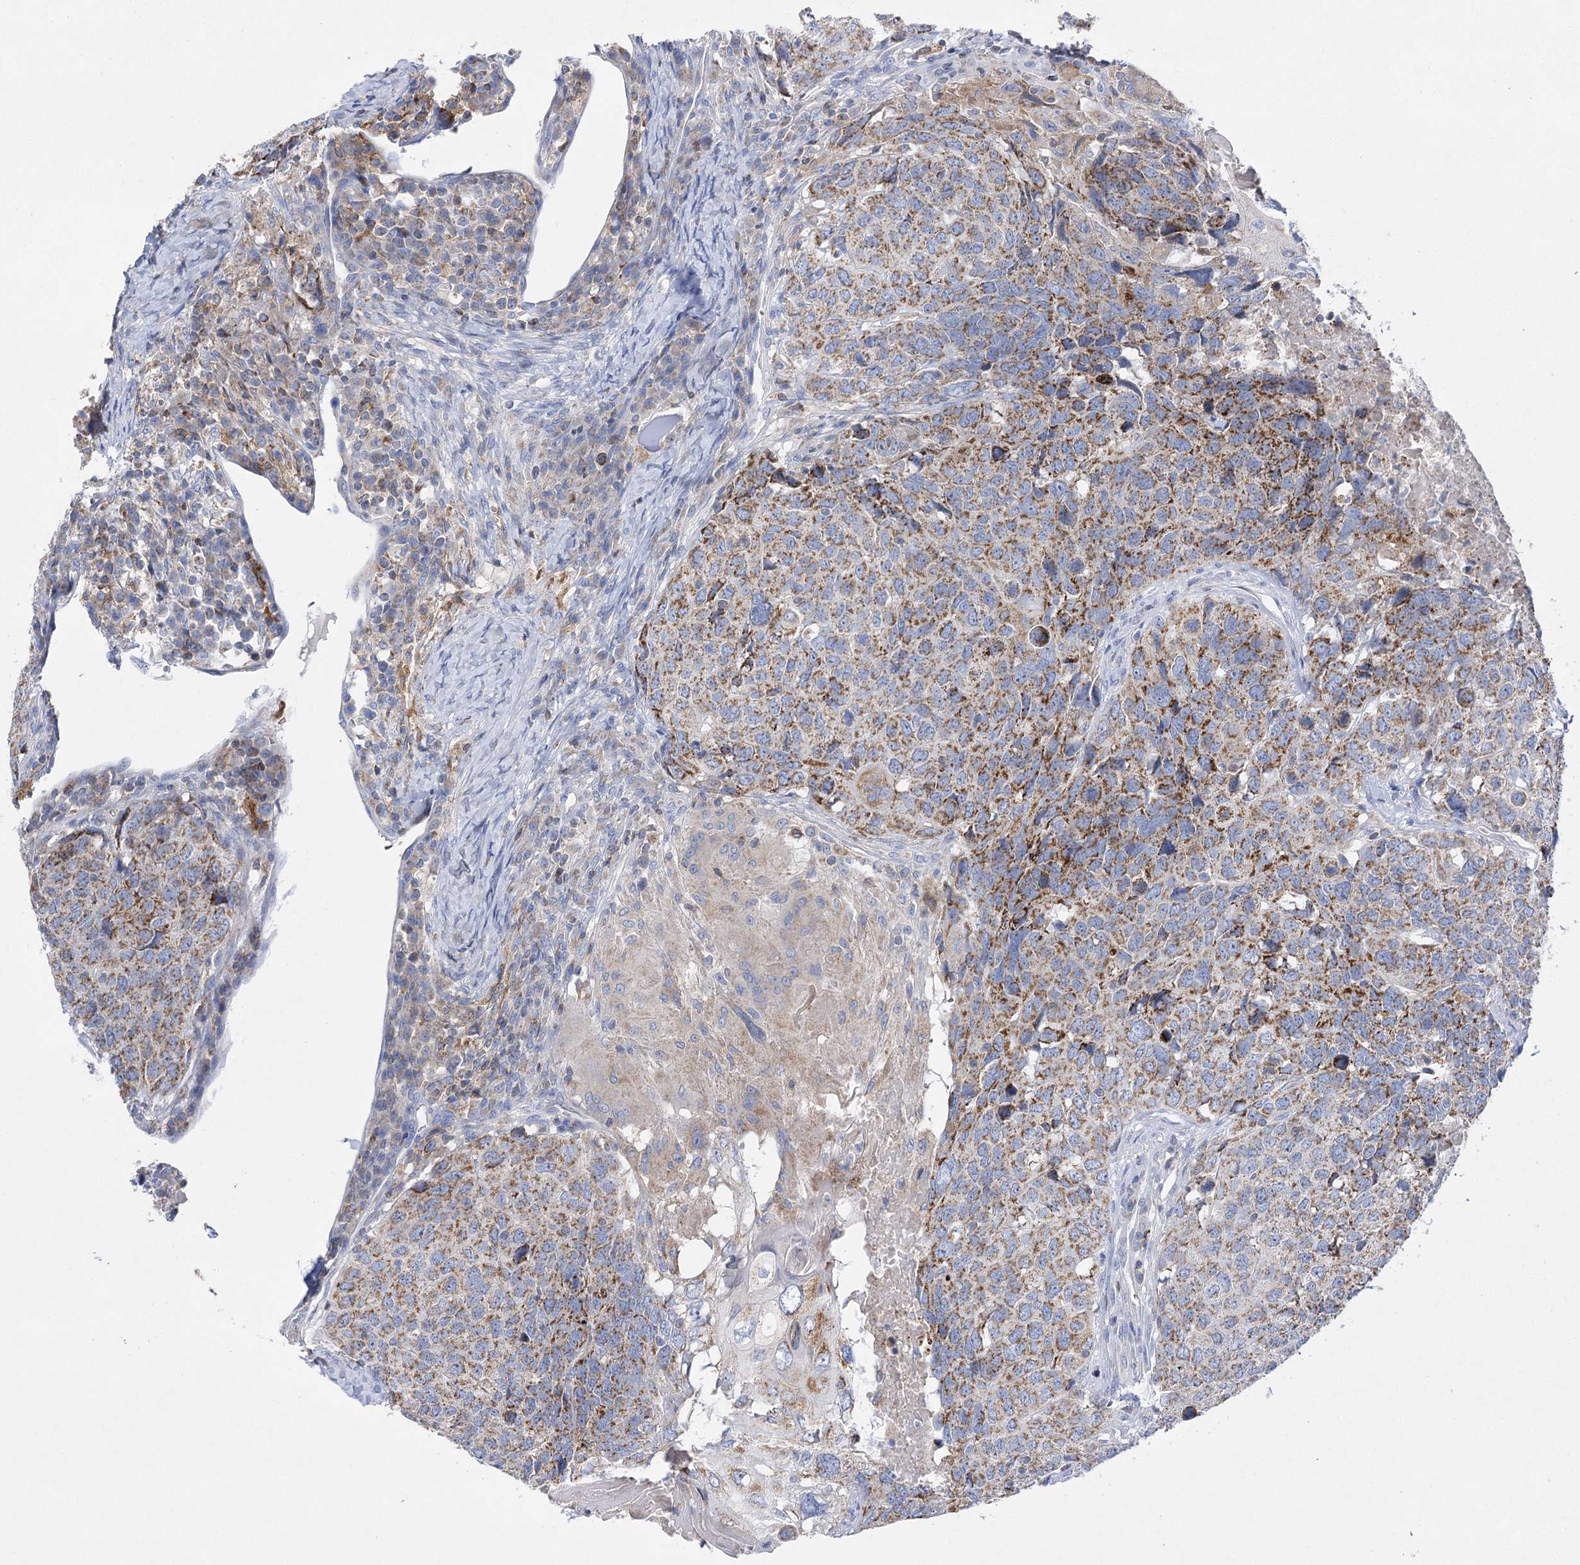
{"staining": {"intensity": "moderate", "quantity": ">75%", "location": "cytoplasmic/membranous"}, "tissue": "head and neck cancer", "cell_type": "Tumor cells", "image_type": "cancer", "snomed": [{"axis": "morphology", "description": "Squamous cell carcinoma, NOS"}, {"axis": "topography", "description": "Head-Neck"}], "caption": "Human head and neck squamous cell carcinoma stained for a protein (brown) displays moderate cytoplasmic/membranous positive positivity in approximately >75% of tumor cells.", "gene": "COX15", "patient": {"sex": "male", "age": 66}}